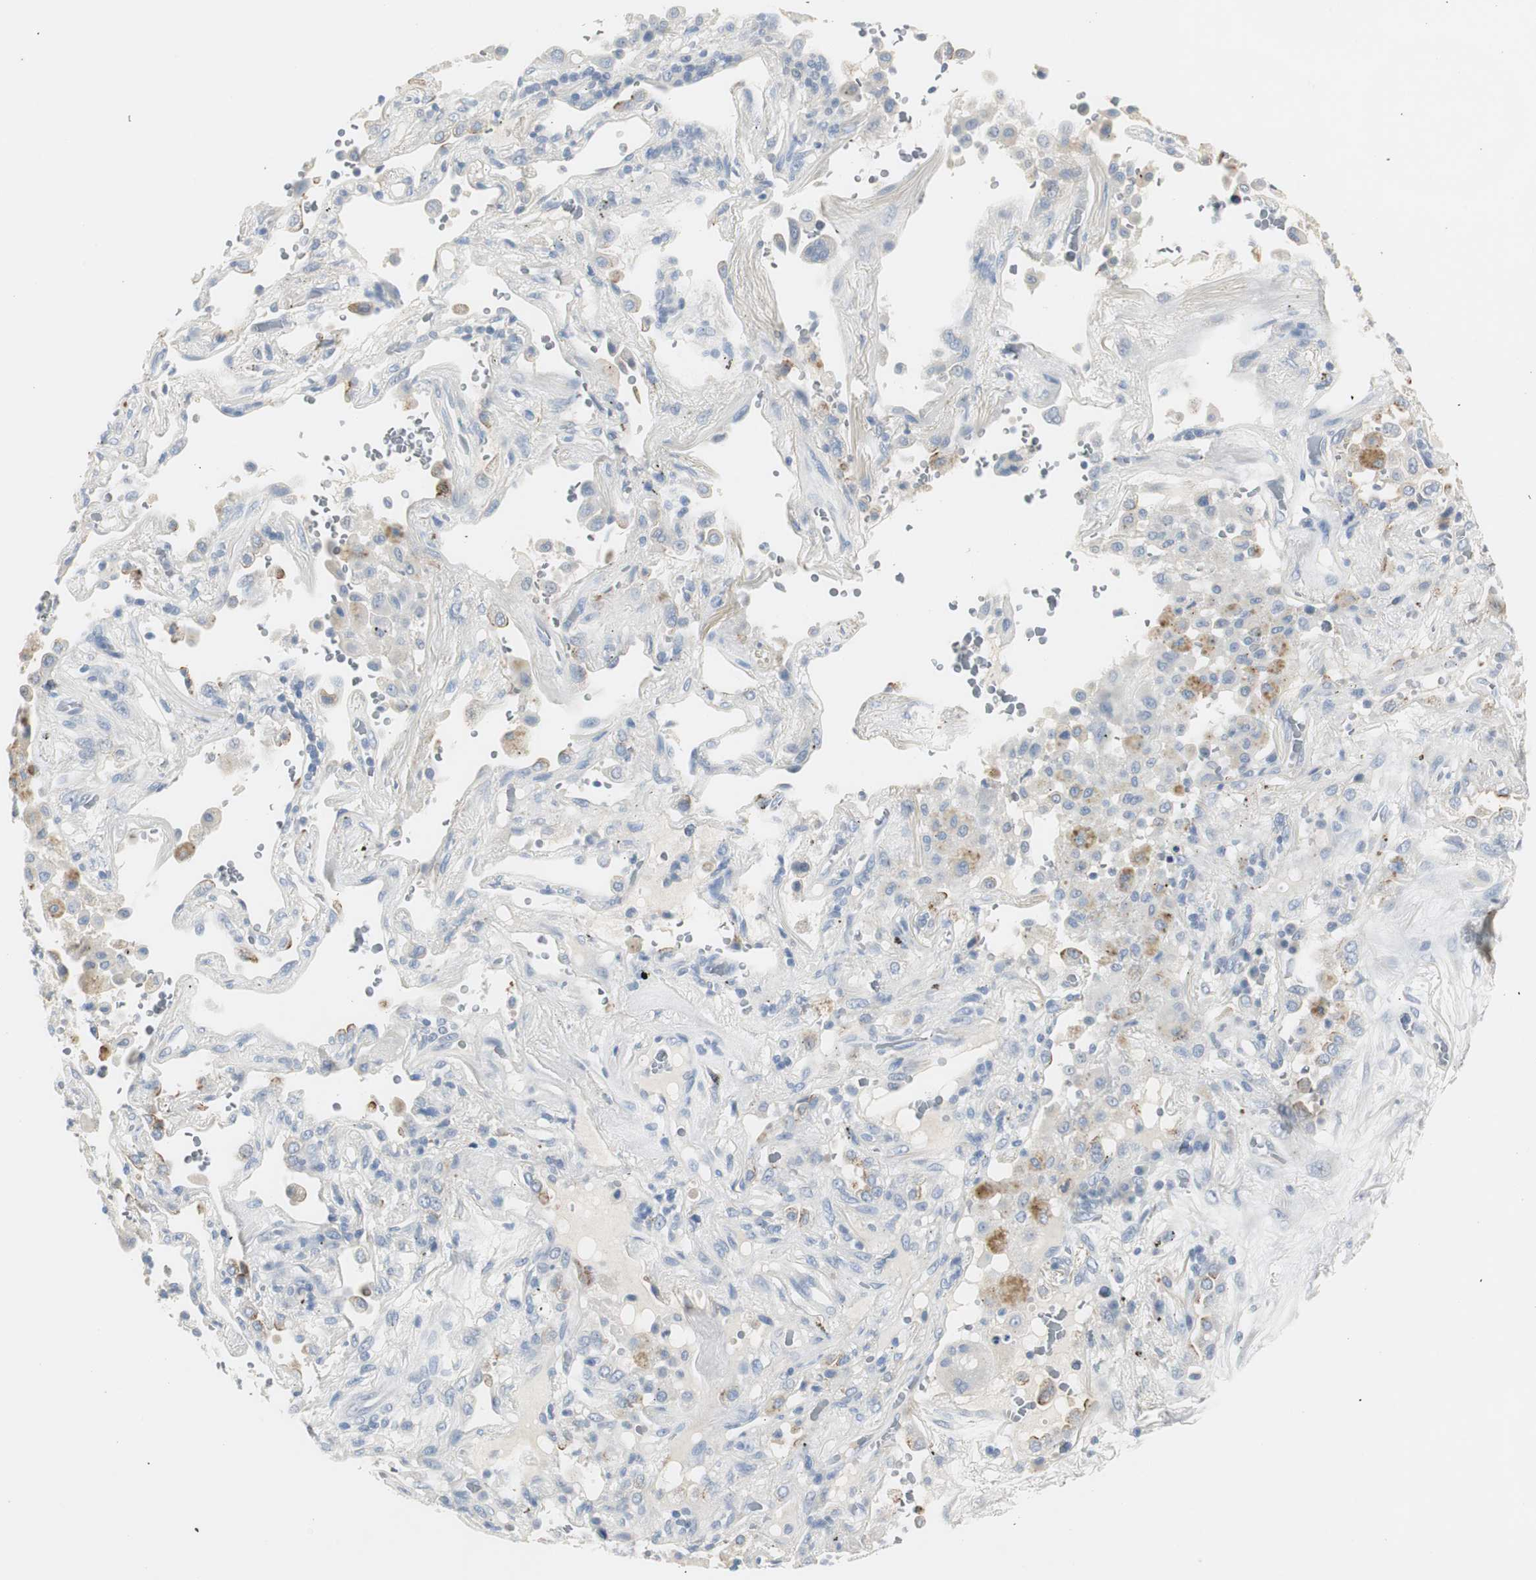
{"staining": {"intensity": "negative", "quantity": "none", "location": "none"}, "tissue": "lung cancer", "cell_type": "Tumor cells", "image_type": "cancer", "snomed": [{"axis": "morphology", "description": "Squamous cell carcinoma, NOS"}, {"axis": "topography", "description": "Lung"}], "caption": "This is an IHC histopathology image of human squamous cell carcinoma (lung). There is no positivity in tumor cells.", "gene": "LRP2", "patient": {"sex": "male", "age": 57}}